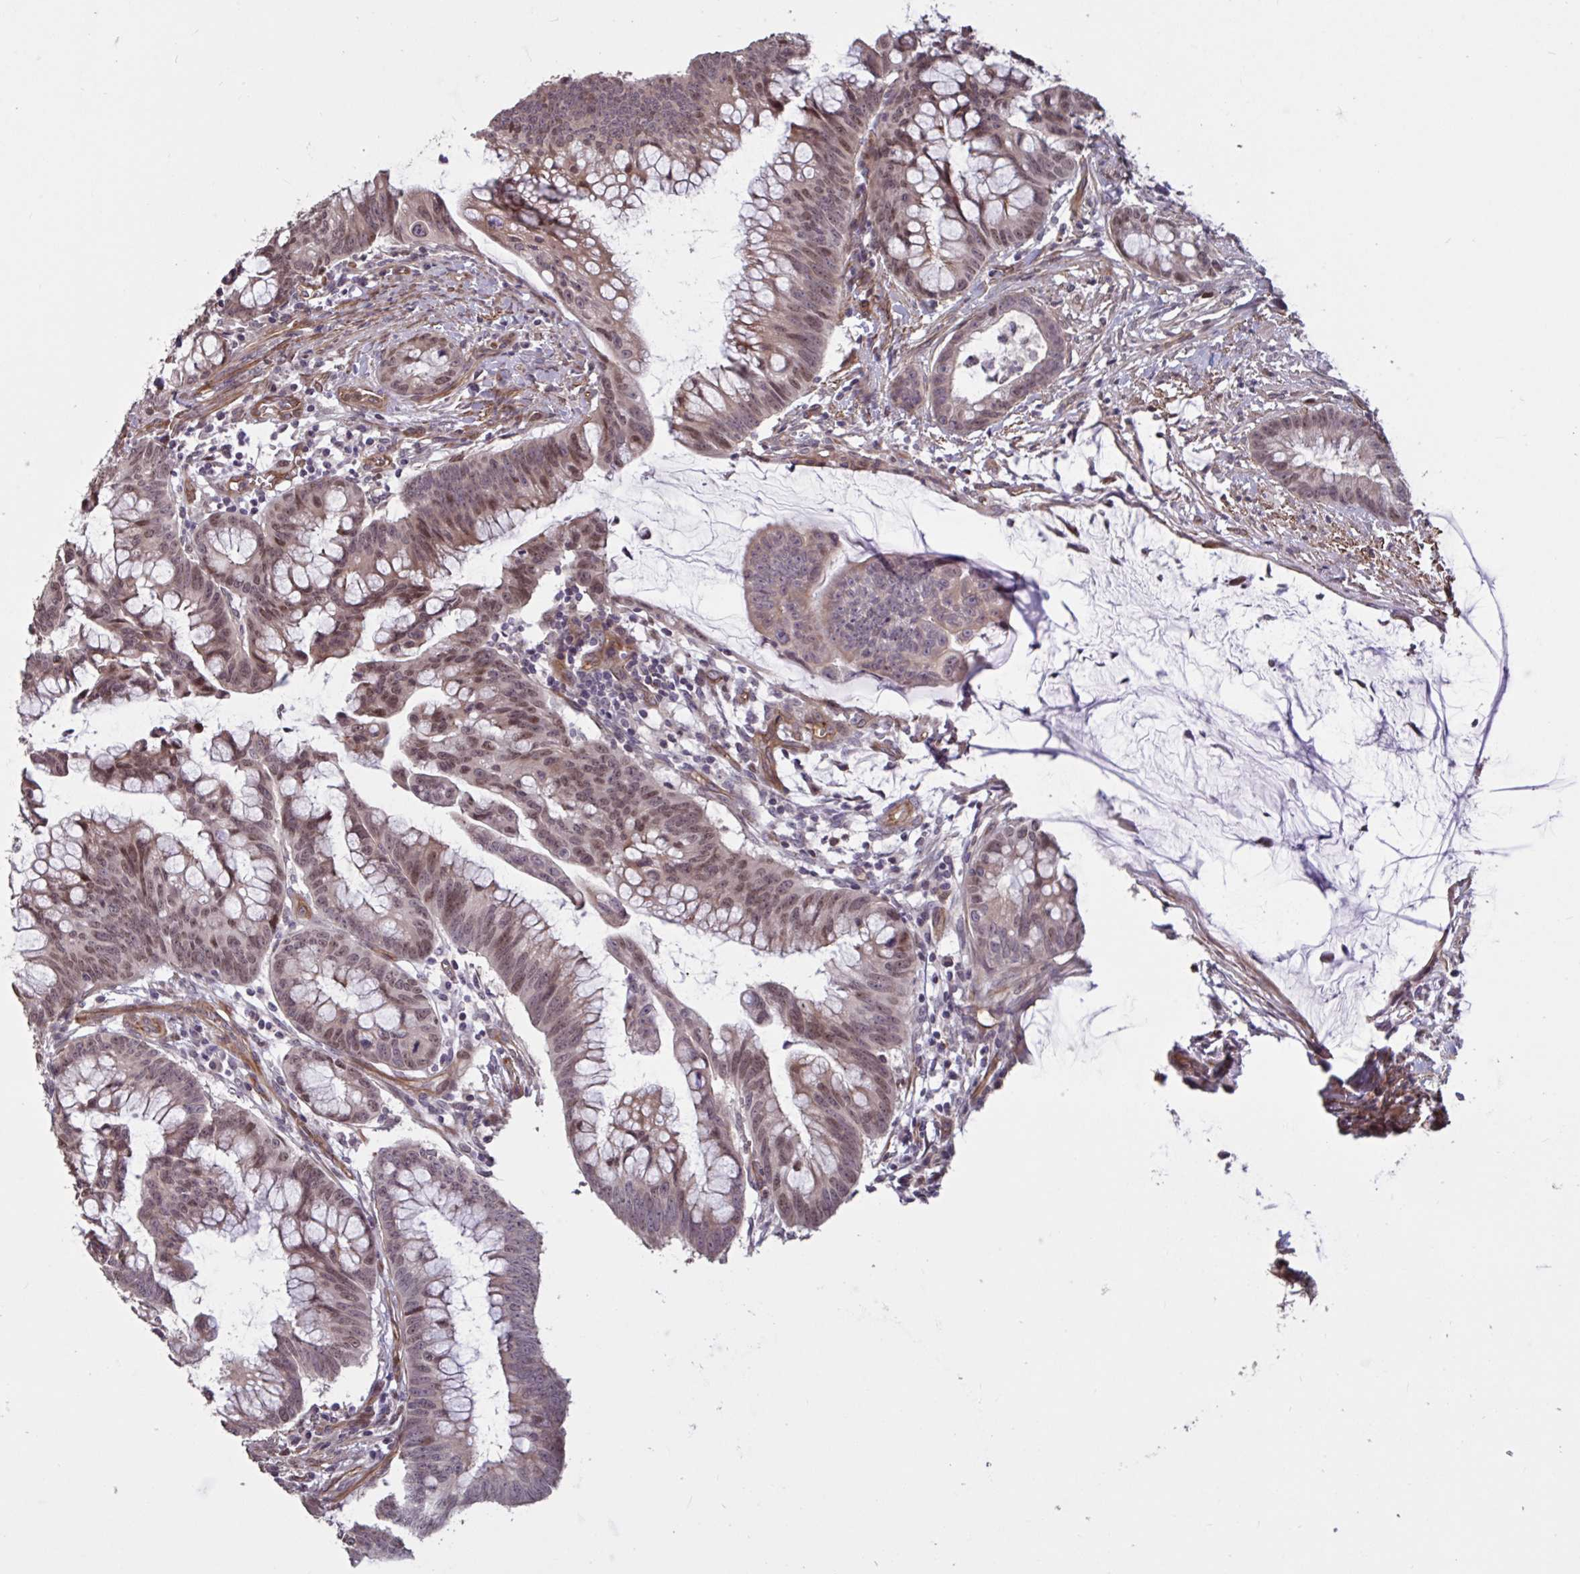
{"staining": {"intensity": "moderate", "quantity": ">75%", "location": "cytoplasmic/membranous,nuclear"}, "tissue": "colorectal cancer", "cell_type": "Tumor cells", "image_type": "cancer", "snomed": [{"axis": "morphology", "description": "Adenocarcinoma, NOS"}, {"axis": "topography", "description": "Colon"}], "caption": "IHC (DAB (3,3'-diaminobenzidine)) staining of human colorectal cancer (adenocarcinoma) reveals moderate cytoplasmic/membranous and nuclear protein positivity in about >75% of tumor cells.", "gene": "IPO5", "patient": {"sex": "male", "age": 62}}